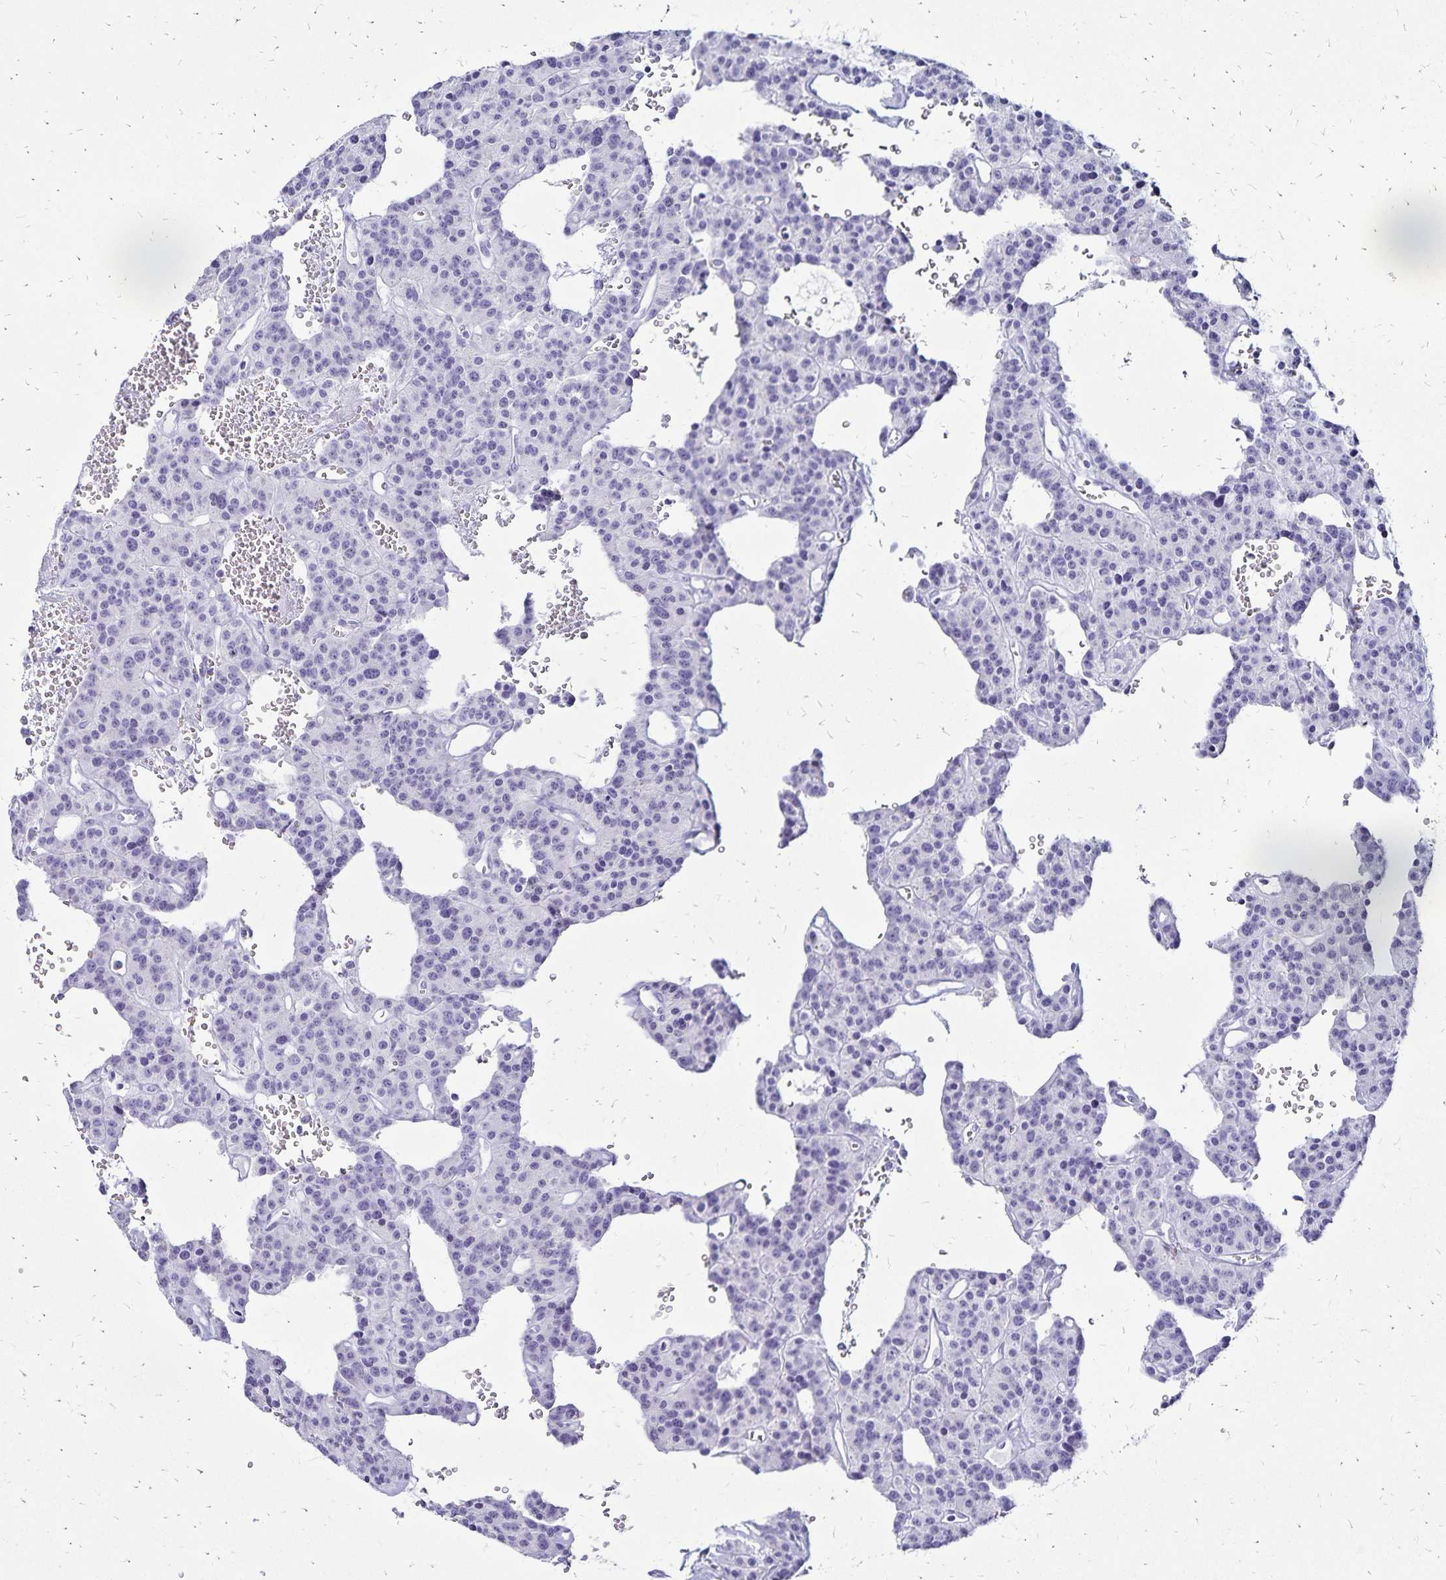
{"staining": {"intensity": "negative", "quantity": "none", "location": "none"}, "tissue": "carcinoid", "cell_type": "Tumor cells", "image_type": "cancer", "snomed": [{"axis": "morphology", "description": "Carcinoid, malignant, NOS"}, {"axis": "topography", "description": "Lung"}], "caption": "Malignant carcinoid stained for a protein using immunohistochemistry (IHC) shows no staining tumor cells.", "gene": "LIN28B", "patient": {"sex": "female", "age": 71}}